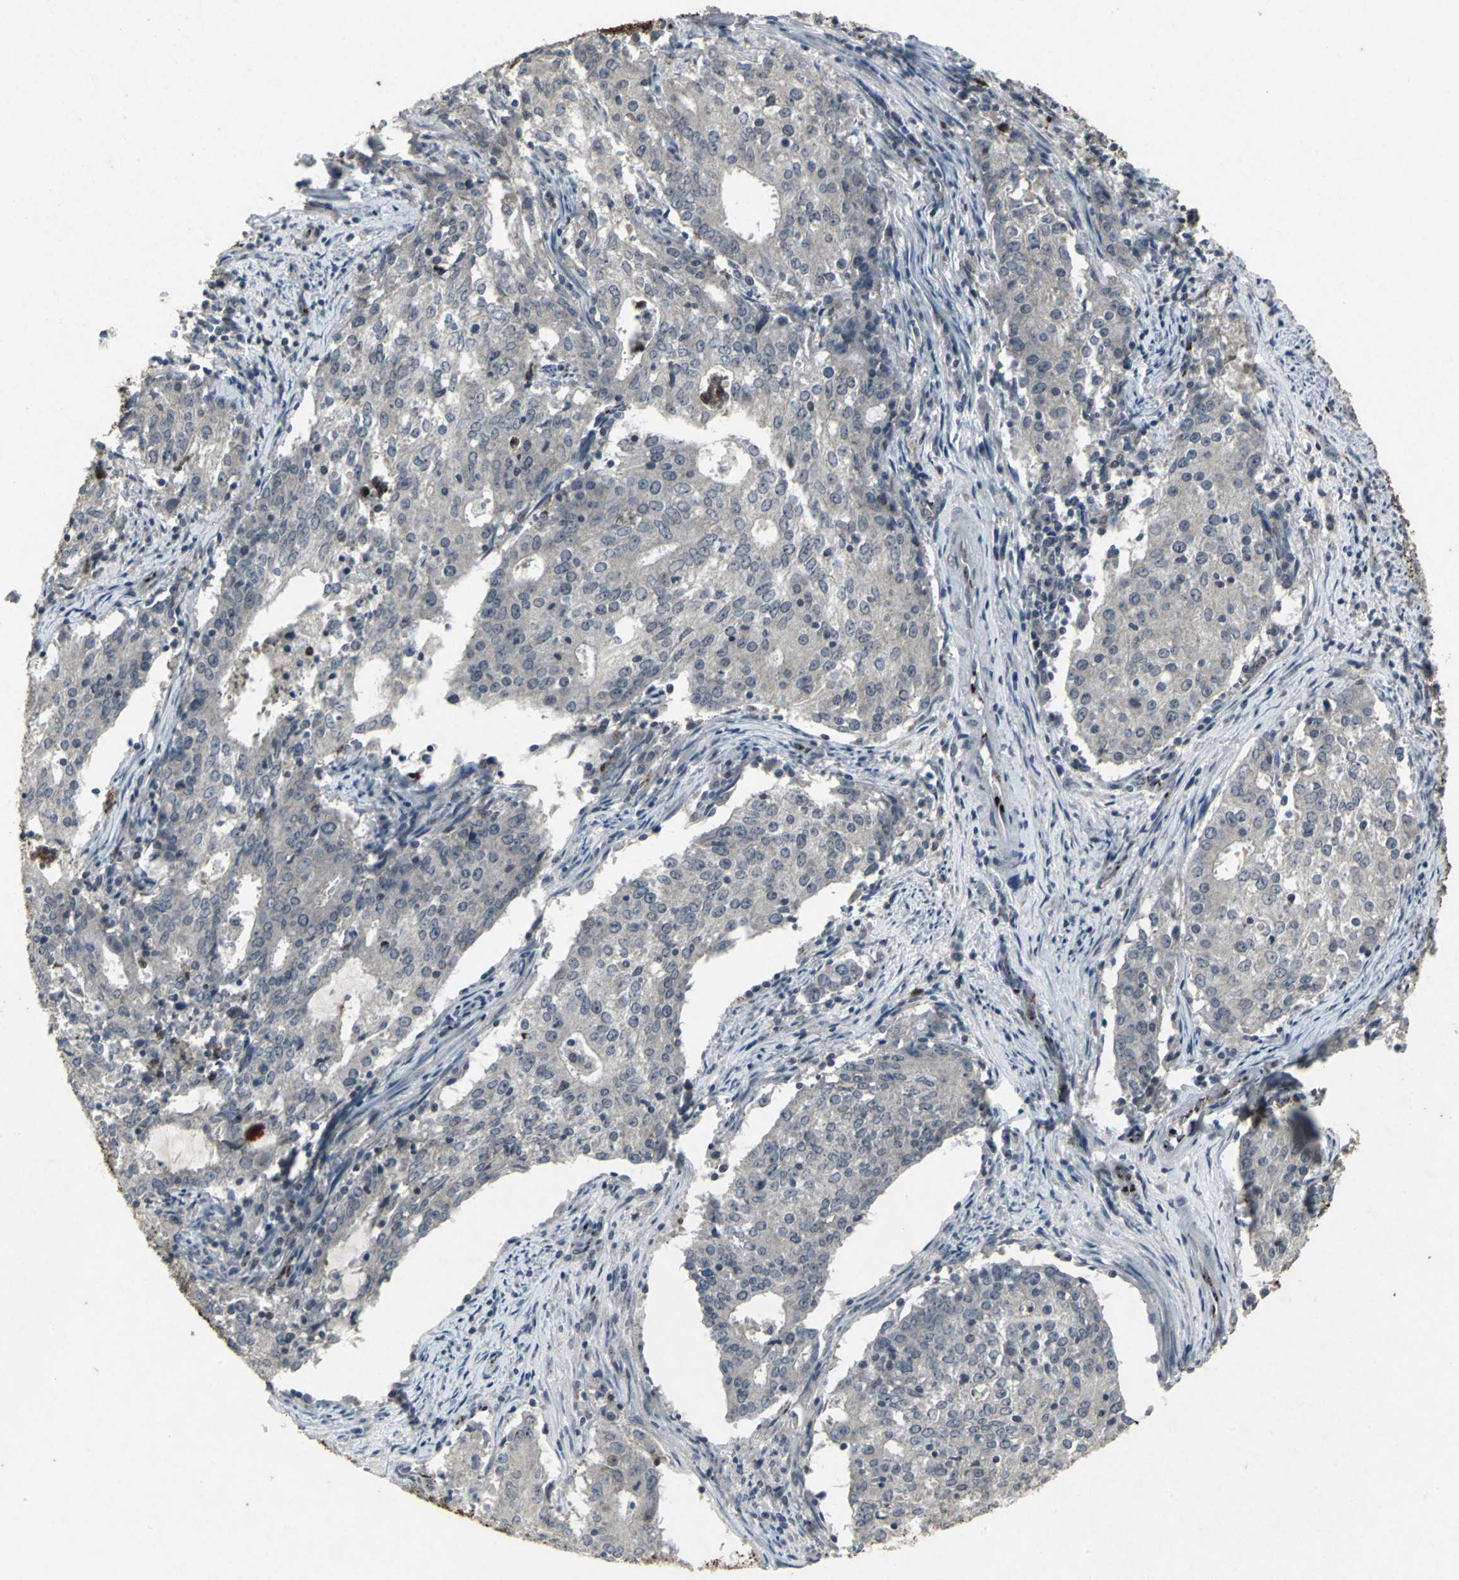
{"staining": {"intensity": "negative", "quantity": "none", "location": "none"}, "tissue": "cervical cancer", "cell_type": "Tumor cells", "image_type": "cancer", "snomed": [{"axis": "morphology", "description": "Adenocarcinoma, NOS"}, {"axis": "topography", "description": "Cervix"}], "caption": "Cervical cancer (adenocarcinoma) stained for a protein using immunohistochemistry (IHC) demonstrates no positivity tumor cells.", "gene": "BMP4", "patient": {"sex": "female", "age": 44}}